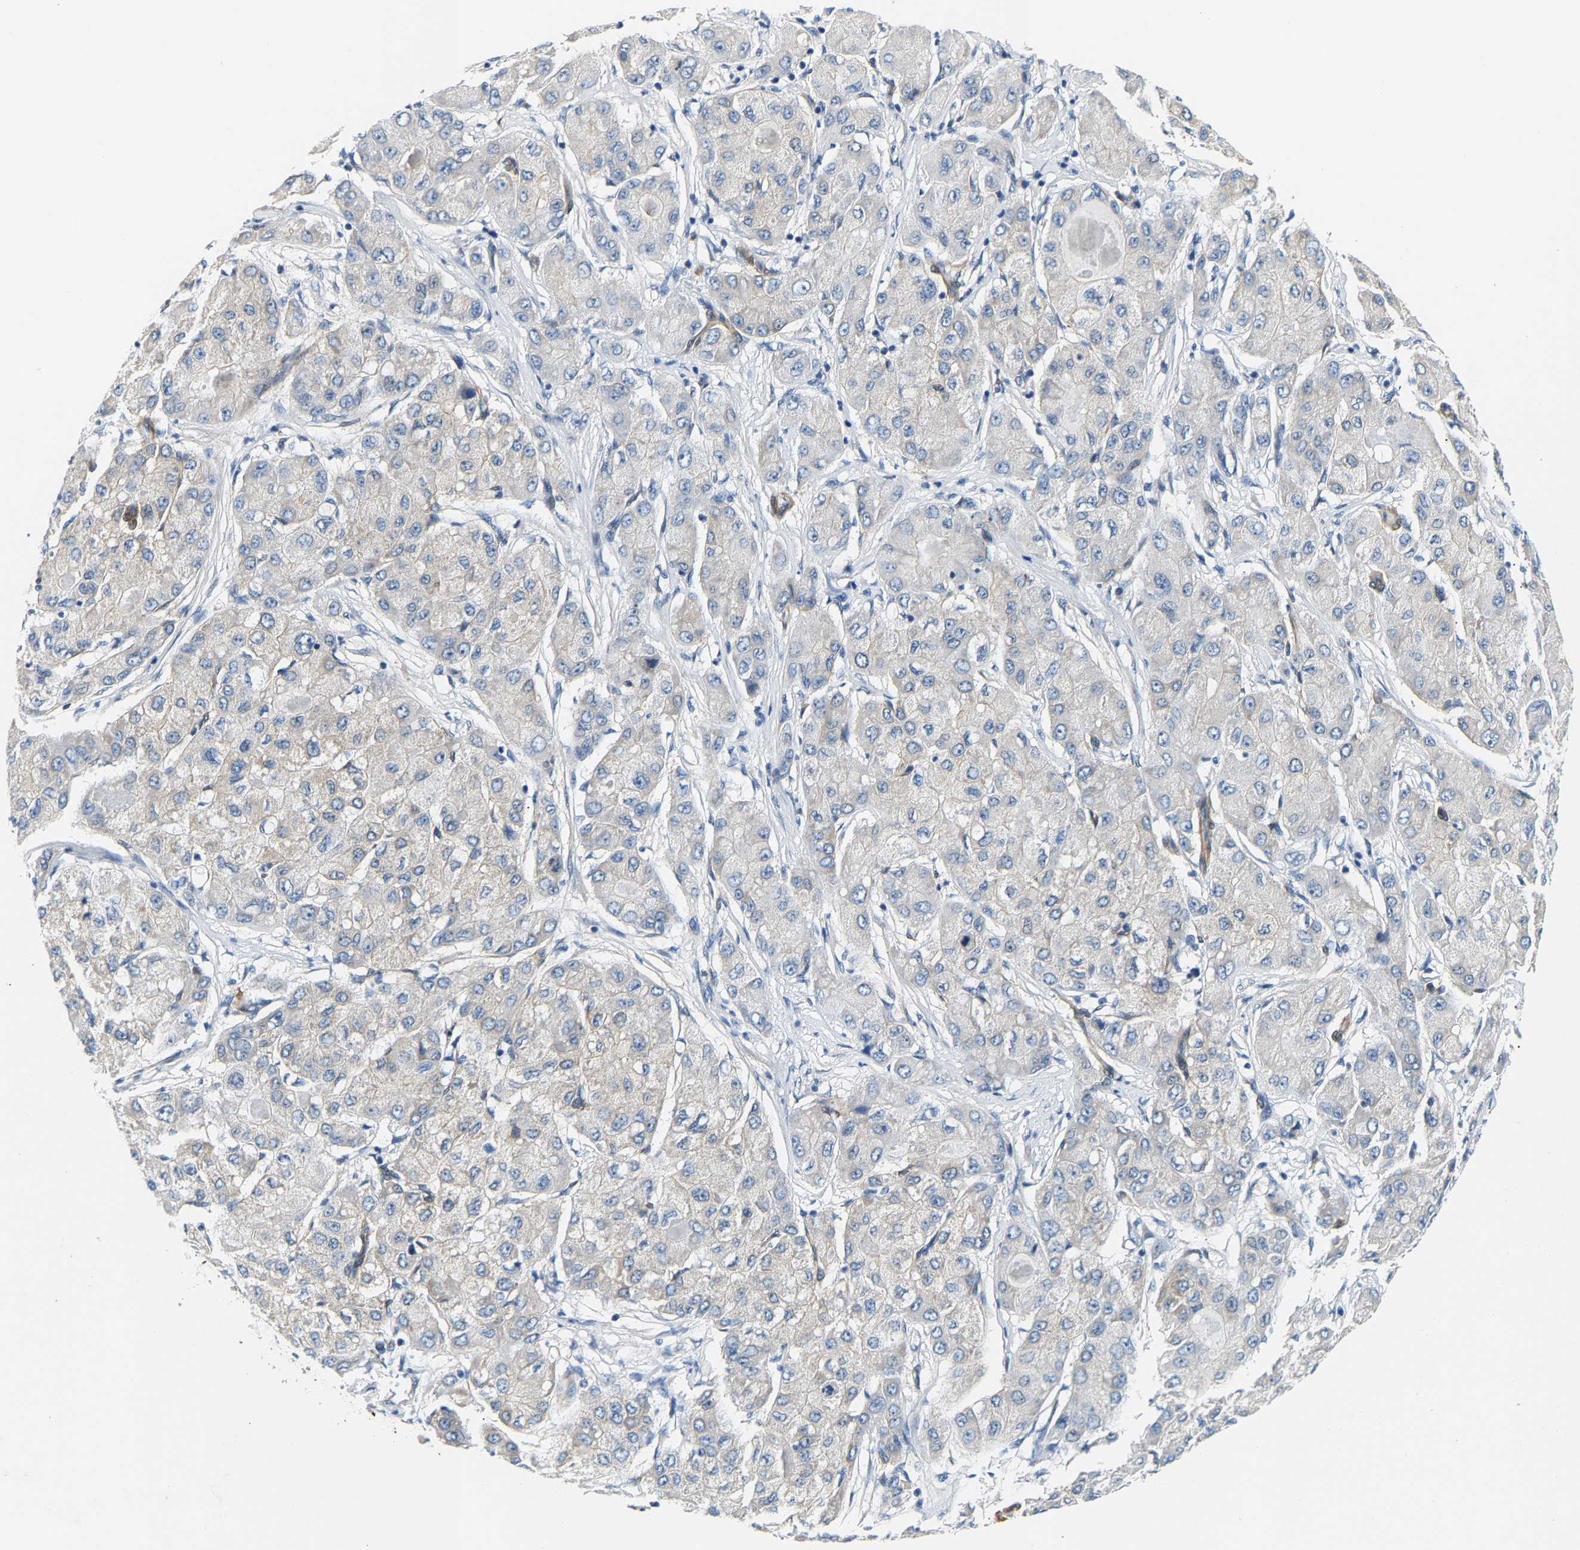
{"staining": {"intensity": "moderate", "quantity": "<25%", "location": "cytoplasmic/membranous"}, "tissue": "liver cancer", "cell_type": "Tumor cells", "image_type": "cancer", "snomed": [{"axis": "morphology", "description": "Carcinoma, Hepatocellular, NOS"}, {"axis": "topography", "description": "Liver"}], "caption": "Hepatocellular carcinoma (liver) tissue reveals moderate cytoplasmic/membranous staining in about <25% of tumor cells, visualized by immunohistochemistry. The protein of interest is shown in brown color, while the nuclei are stained blue.", "gene": "PAWR", "patient": {"sex": "male", "age": 80}}